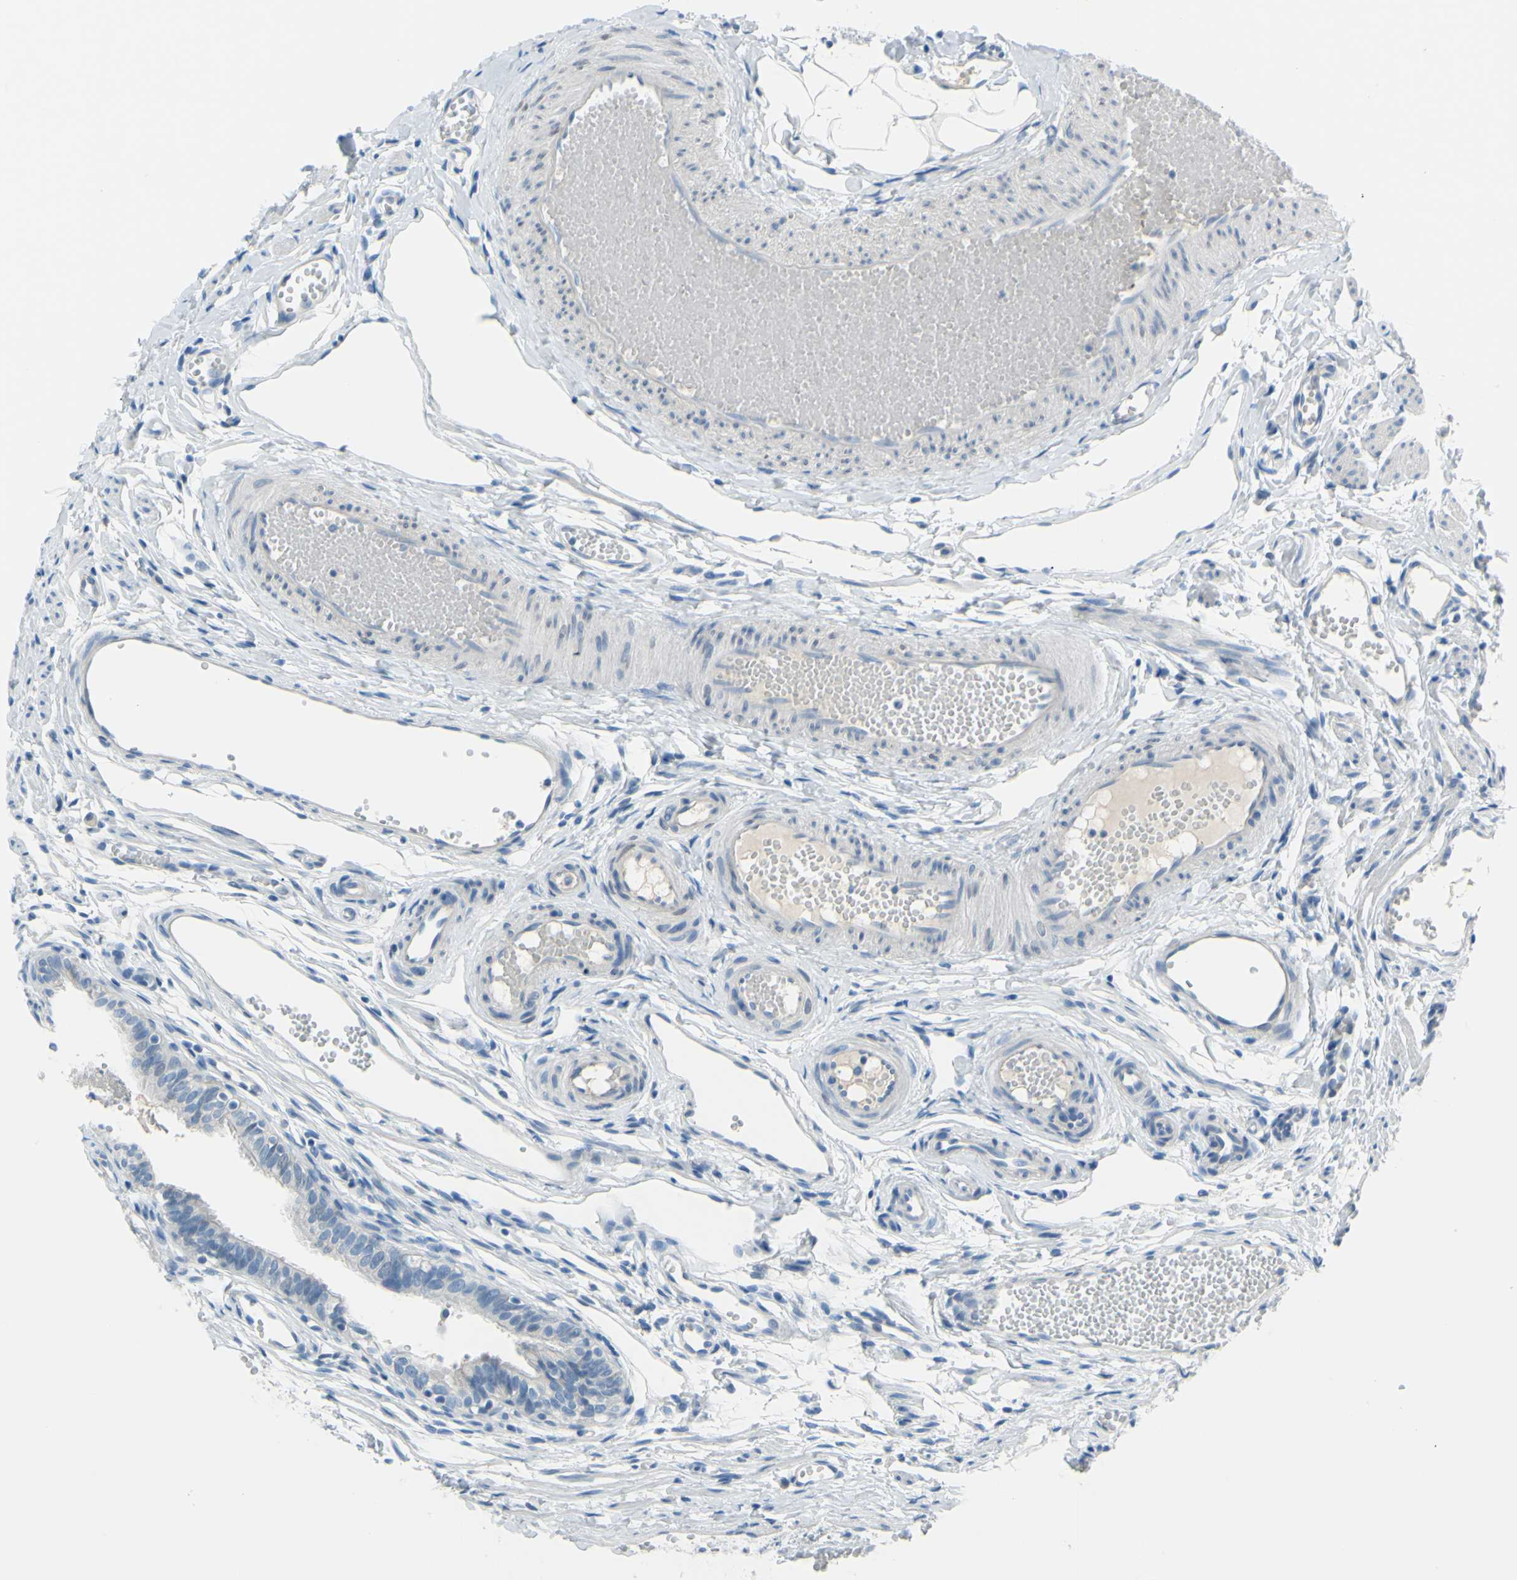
{"staining": {"intensity": "negative", "quantity": "none", "location": "none"}, "tissue": "fallopian tube", "cell_type": "Glandular cells", "image_type": "normal", "snomed": [{"axis": "morphology", "description": "Normal tissue, NOS"}, {"axis": "topography", "description": "Fallopian tube"}, {"axis": "topography", "description": "Placenta"}], "caption": "DAB immunohistochemical staining of unremarkable fallopian tube displays no significant expression in glandular cells.", "gene": "SLC1A2", "patient": {"sex": "female", "age": 34}}